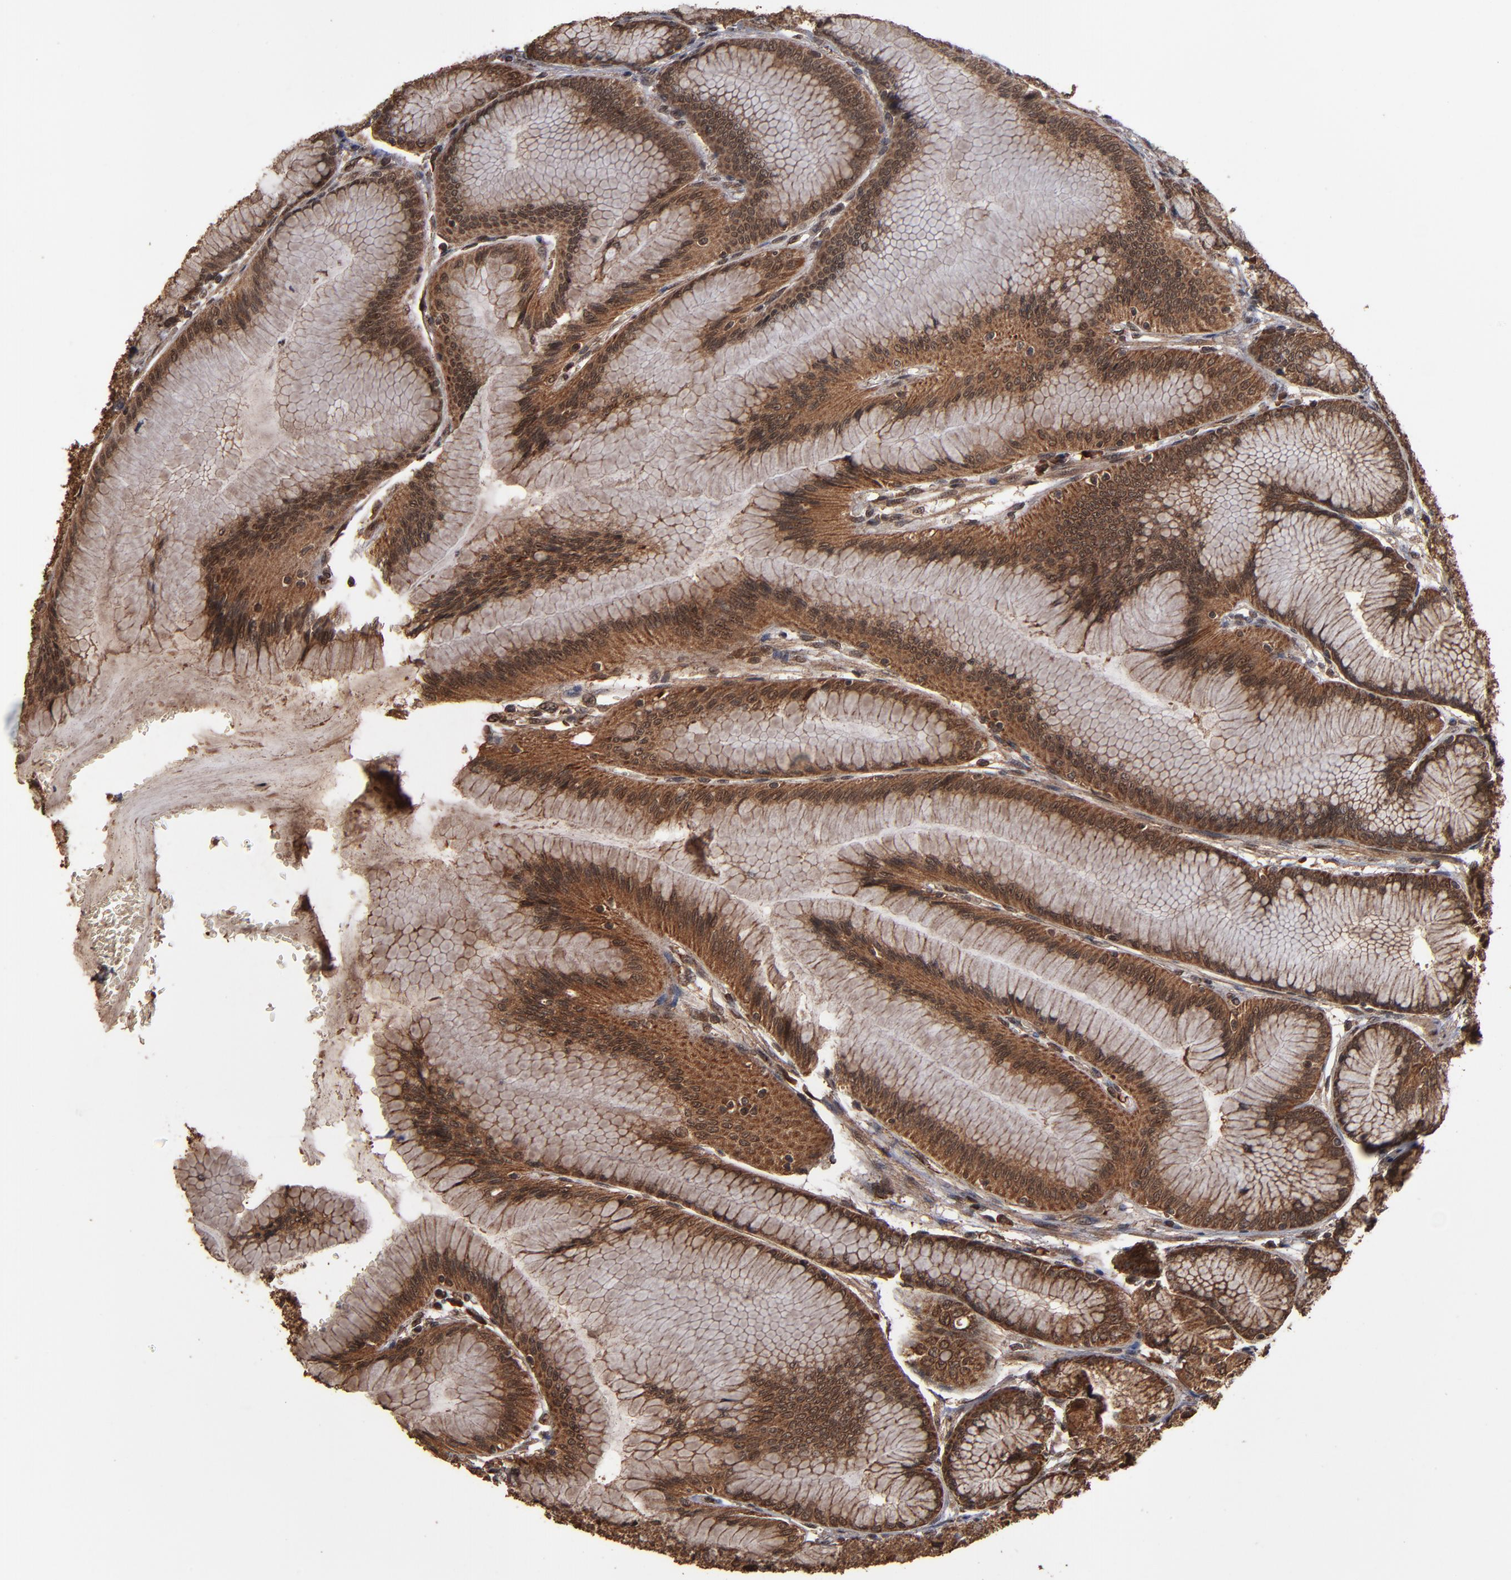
{"staining": {"intensity": "strong", "quantity": ">75%", "location": "cytoplasmic/membranous"}, "tissue": "stomach", "cell_type": "Glandular cells", "image_type": "normal", "snomed": [{"axis": "morphology", "description": "Normal tissue, NOS"}, {"axis": "morphology", "description": "Adenocarcinoma, NOS"}, {"axis": "topography", "description": "Stomach"}, {"axis": "topography", "description": "Stomach, lower"}], "caption": "High-magnification brightfield microscopy of unremarkable stomach stained with DAB (3,3'-diaminobenzidine) (brown) and counterstained with hematoxylin (blue). glandular cells exhibit strong cytoplasmic/membranous expression is present in approximately>75% of cells.", "gene": "NXF2B", "patient": {"sex": "female", "age": 65}}